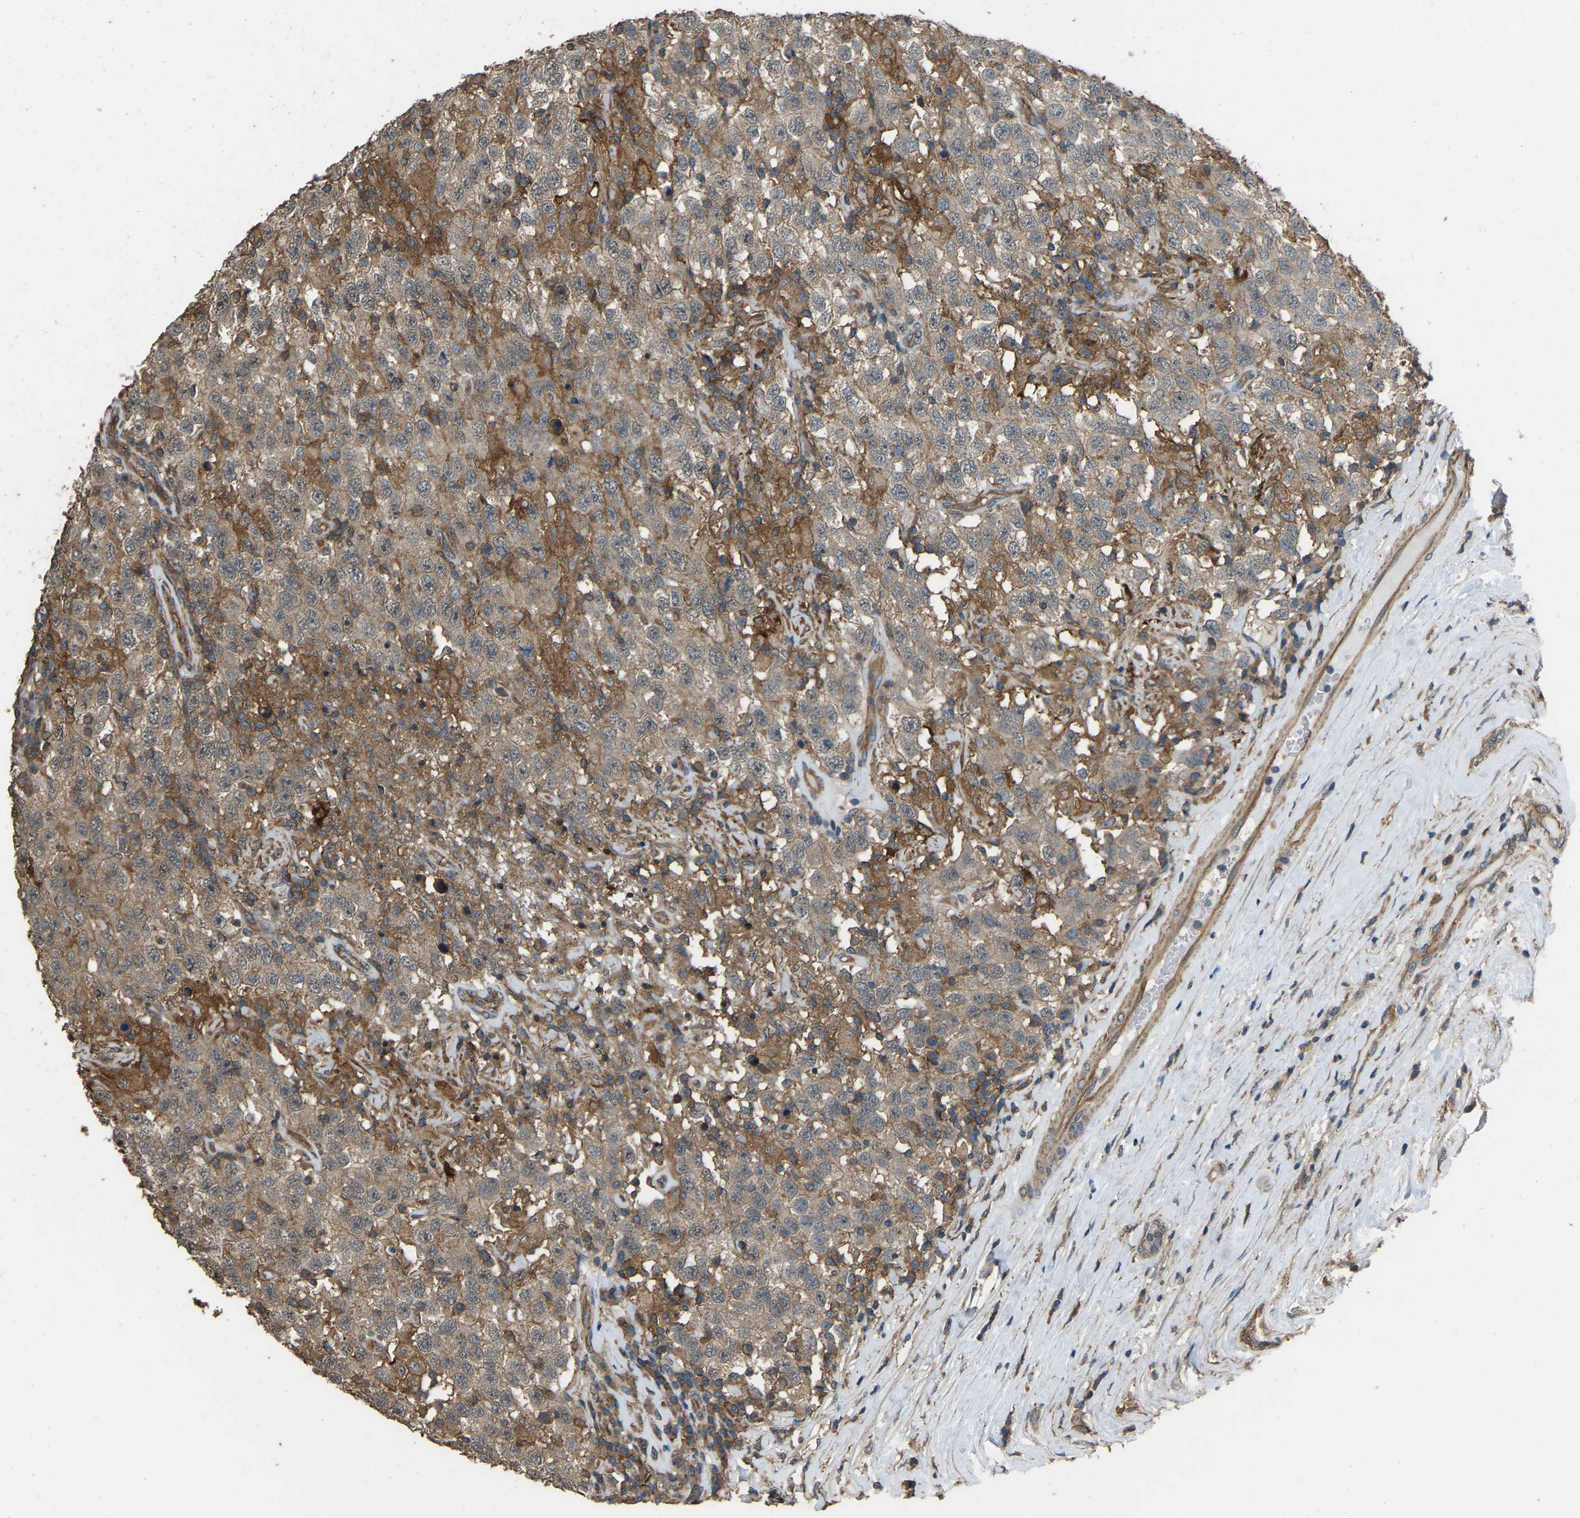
{"staining": {"intensity": "weak", "quantity": ">75%", "location": "cytoplasmic/membranous"}, "tissue": "testis cancer", "cell_type": "Tumor cells", "image_type": "cancer", "snomed": [{"axis": "morphology", "description": "Seminoma, NOS"}, {"axis": "topography", "description": "Testis"}], "caption": "A photomicrograph of human testis cancer stained for a protein exhibits weak cytoplasmic/membranous brown staining in tumor cells. The staining is performed using DAB brown chromogen to label protein expression. The nuclei are counter-stained blue using hematoxylin.", "gene": "SLC4A2", "patient": {"sex": "male", "age": 41}}